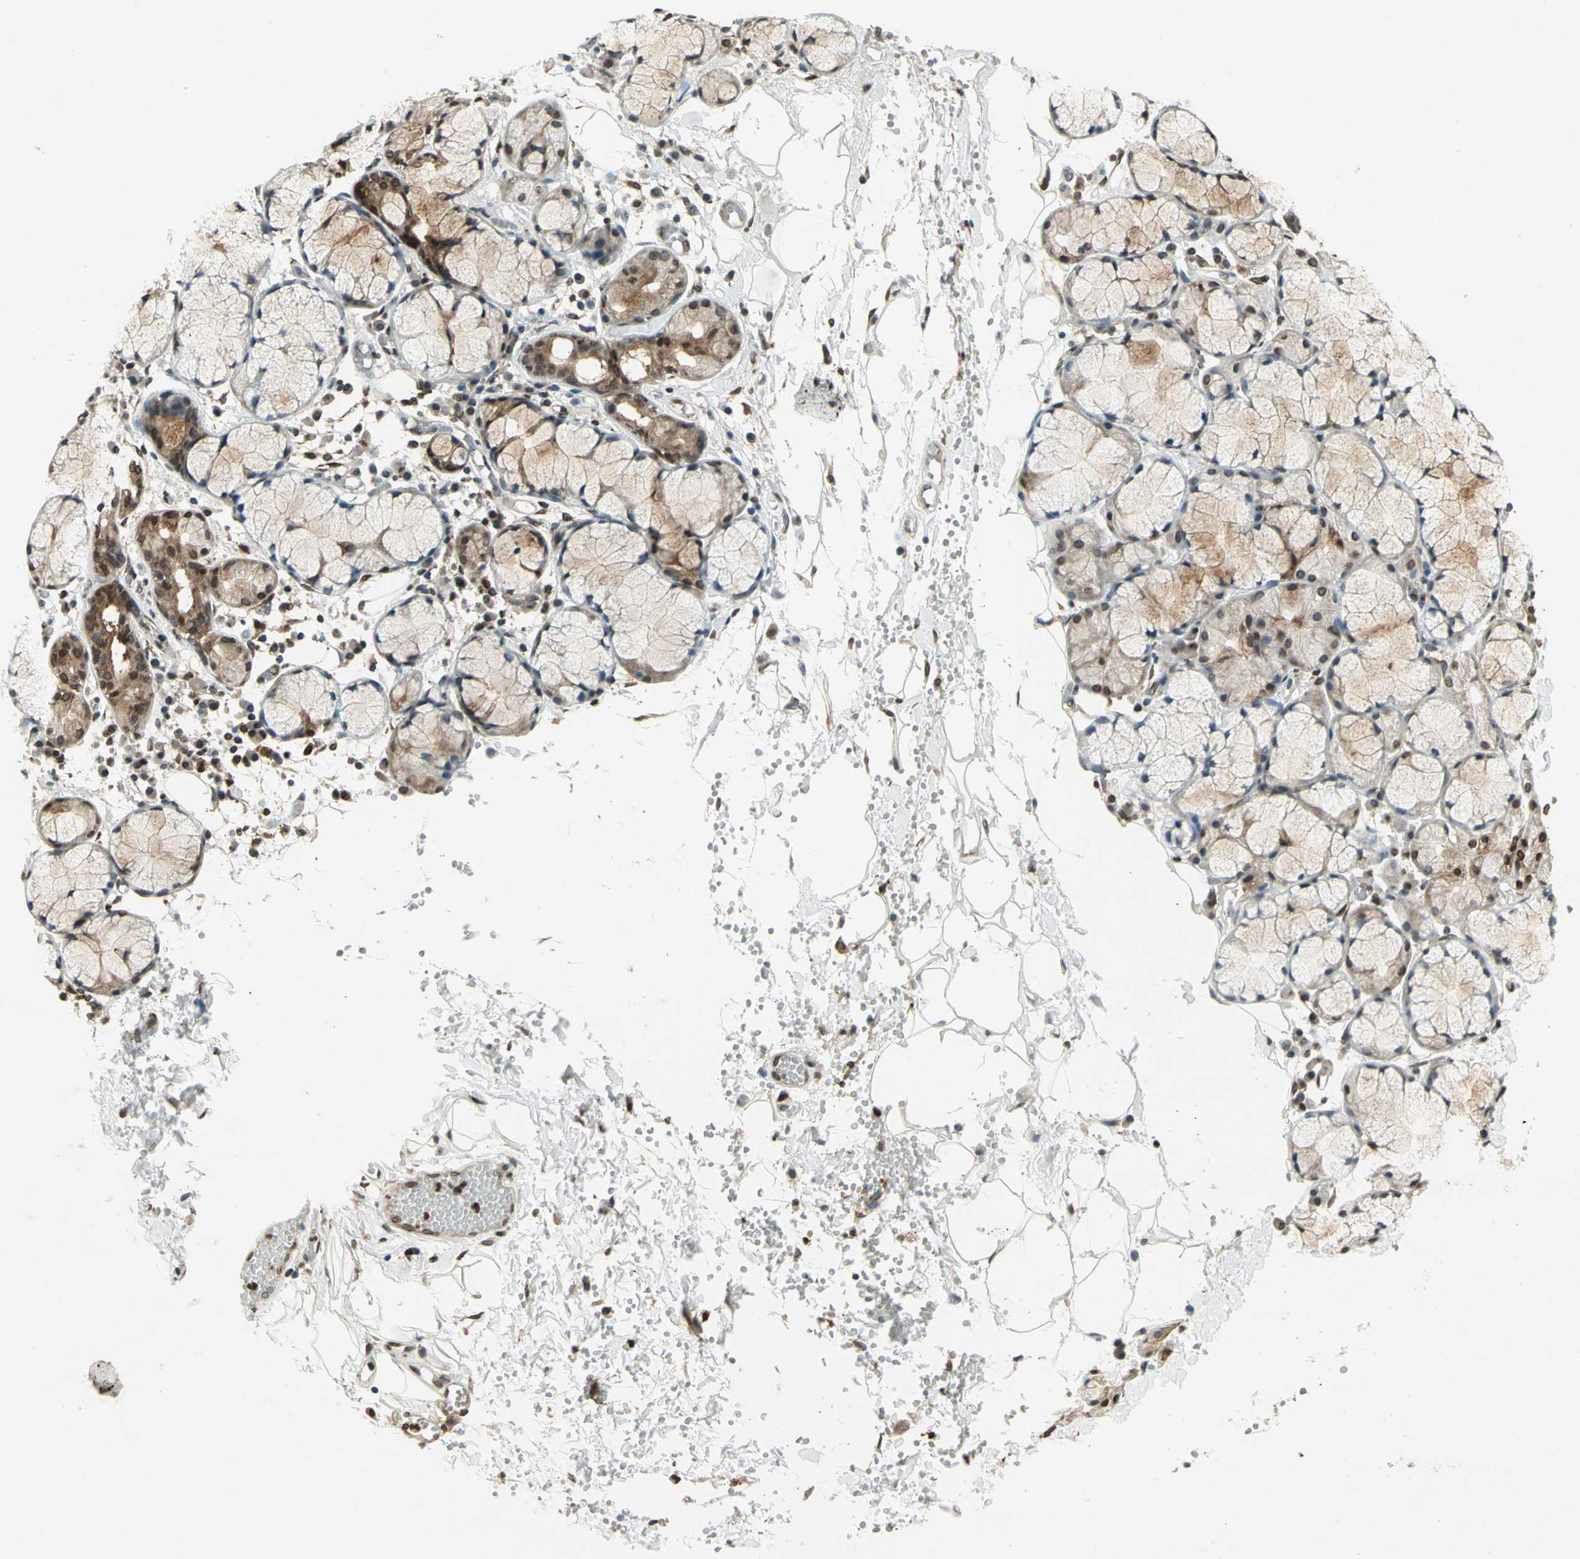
{"staining": {"intensity": "strong", "quantity": "25%-75%", "location": "cytoplasmic/membranous"}, "tissue": "salivary gland", "cell_type": "Glandular cells", "image_type": "normal", "snomed": [{"axis": "morphology", "description": "Normal tissue, NOS"}, {"axis": "topography", "description": "Skeletal muscle"}, {"axis": "topography", "description": "Oral tissue"}, {"axis": "topography", "description": "Salivary gland"}, {"axis": "topography", "description": "Peripheral nerve tissue"}], "caption": "Unremarkable salivary gland exhibits strong cytoplasmic/membranous staining in approximately 25%-75% of glandular cells, visualized by immunohistochemistry. (Brightfield microscopy of DAB IHC at high magnification).", "gene": "LGALS3", "patient": {"sex": "male", "age": 54}}